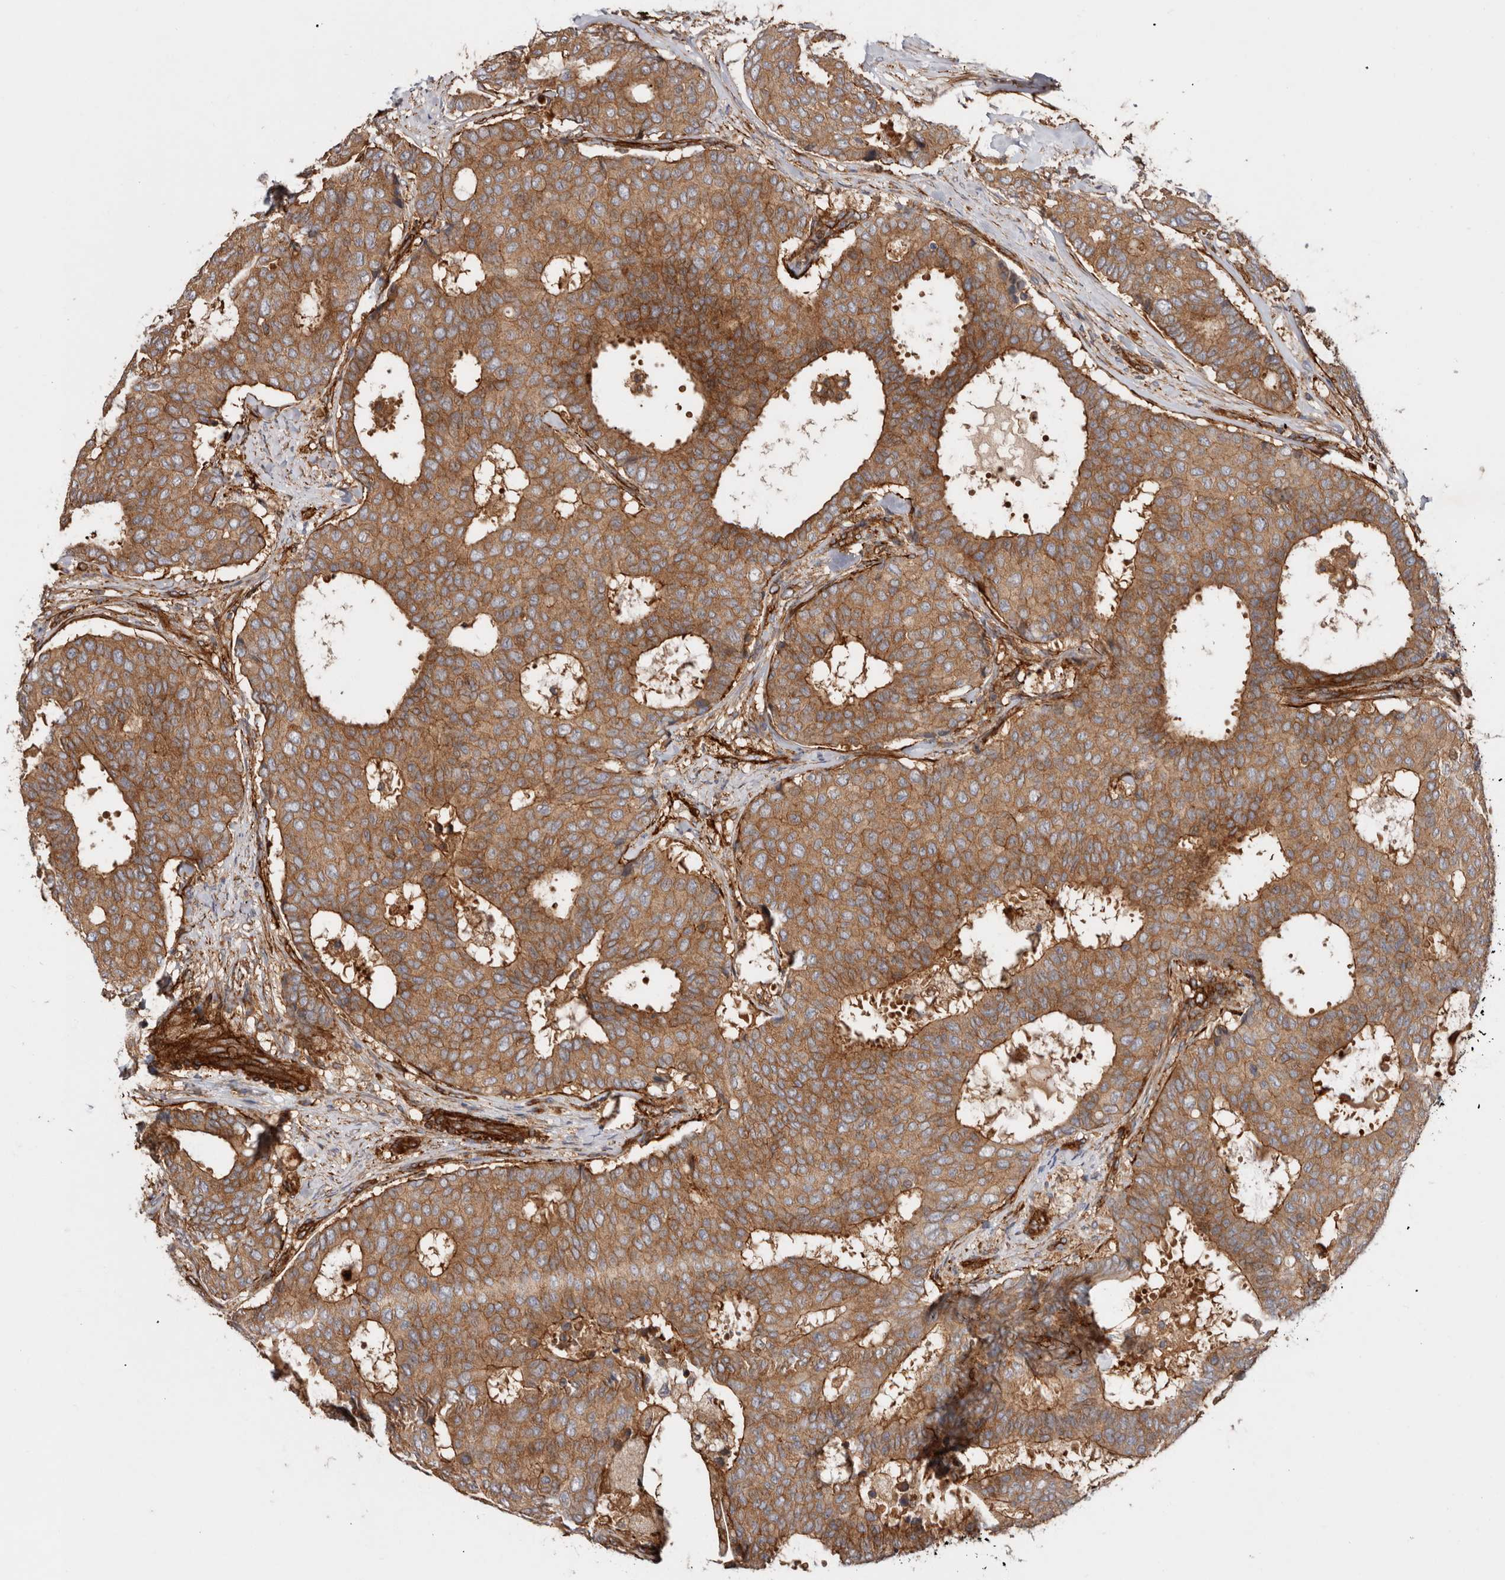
{"staining": {"intensity": "moderate", "quantity": ">75%", "location": "cytoplasmic/membranous"}, "tissue": "breast cancer", "cell_type": "Tumor cells", "image_type": "cancer", "snomed": [{"axis": "morphology", "description": "Duct carcinoma"}, {"axis": "topography", "description": "Breast"}], "caption": "Immunohistochemistry (IHC) of invasive ductal carcinoma (breast) exhibits medium levels of moderate cytoplasmic/membranous staining in about >75% of tumor cells.", "gene": "TMC7", "patient": {"sex": "female", "age": 75}}